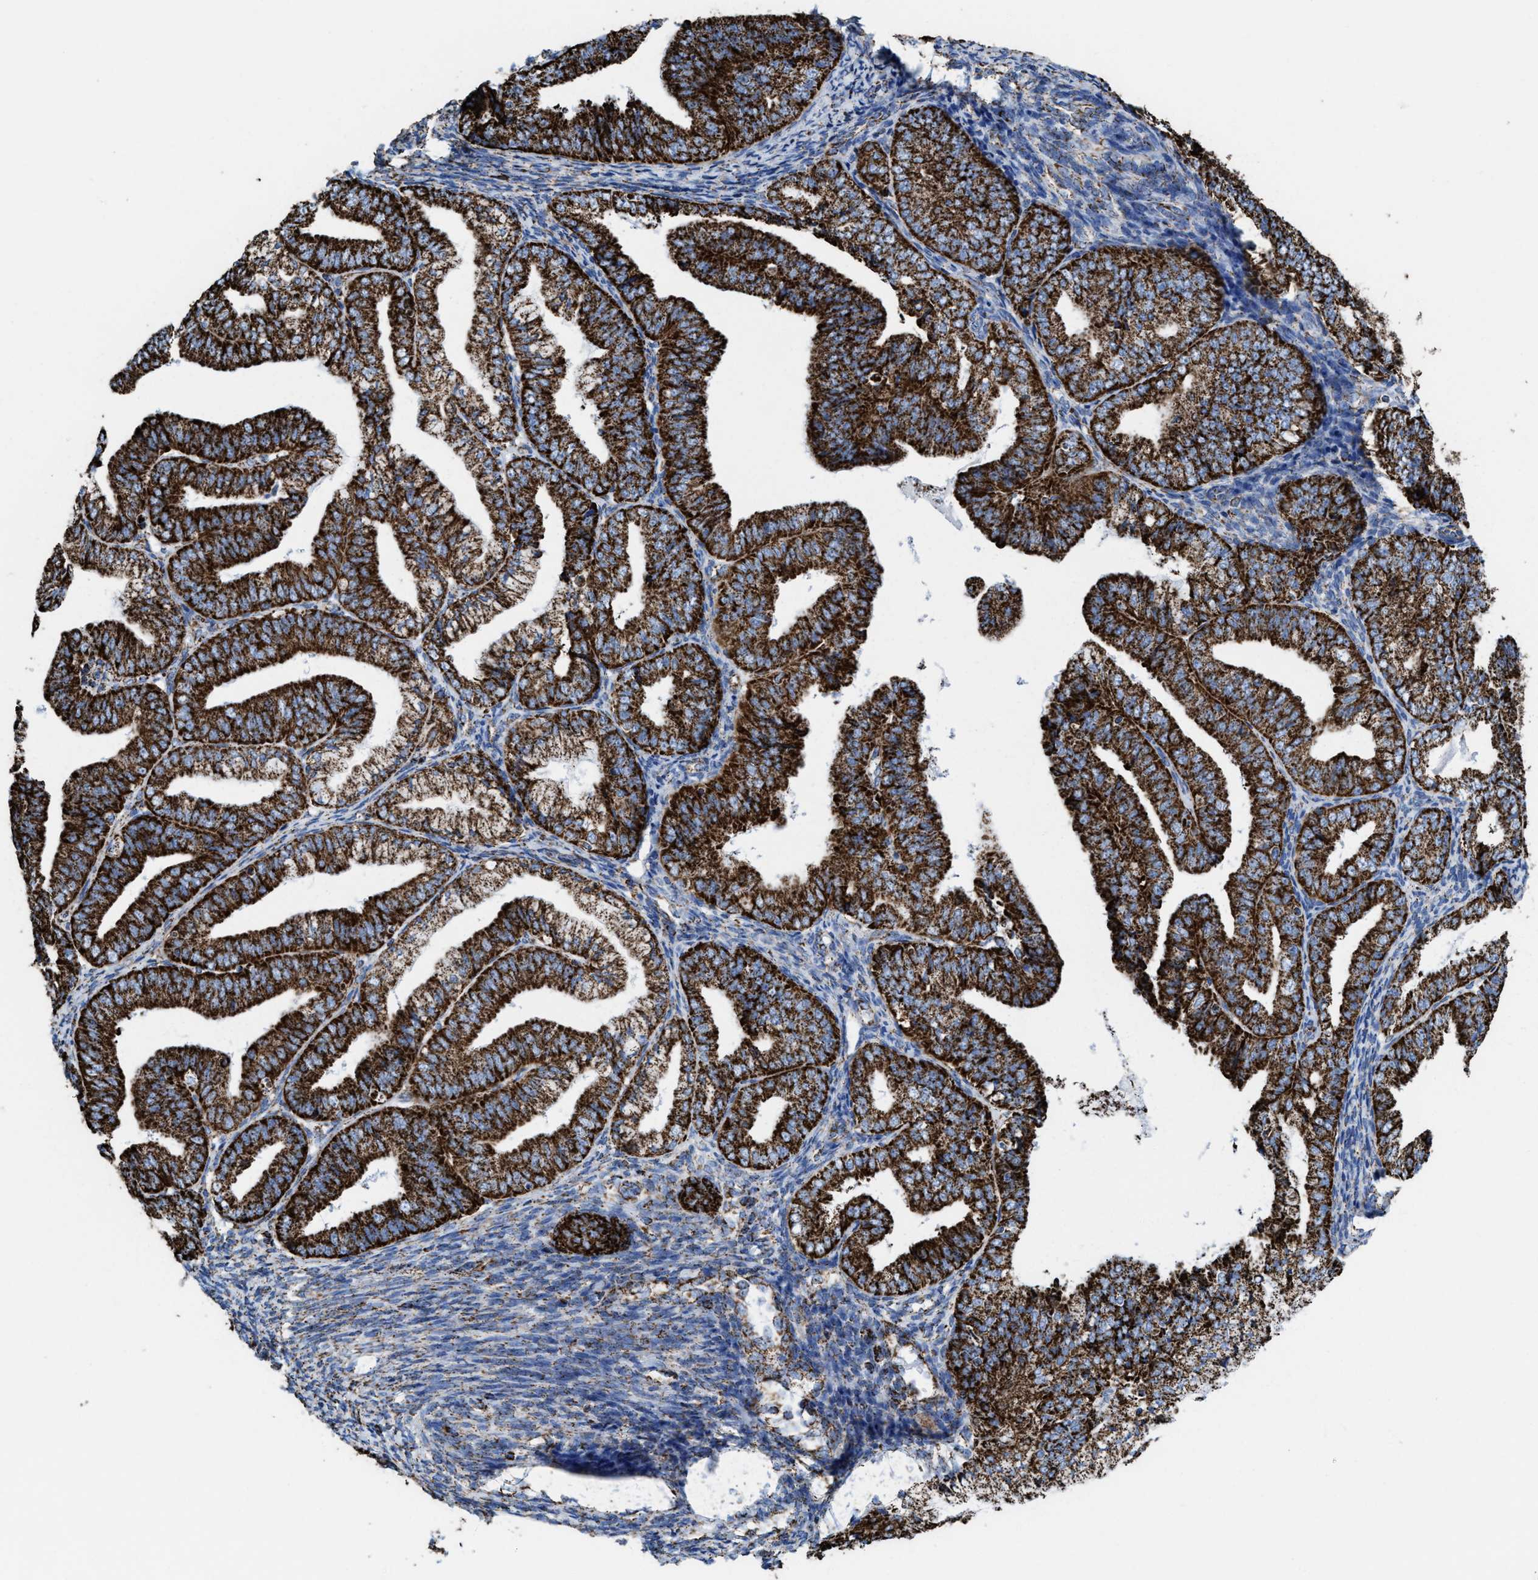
{"staining": {"intensity": "strong", "quantity": ">75%", "location": "cytoplasmic/membranous"}, "tissue": "endometrial cancer", "cell_type": "Tumor cells", "image_type": "cancer", "snomed": [{"axis": "morphology", "description": "Adenocarcinoma, NOS"}, {"axis": "topography", "description": "Endometrium"}], "caption": "This is an image of immunohistochemistry staining of endometrial cancer, which shows strong expression in the cytoplasmic/membranous of tumor cells.", "gene": "ECHS1", "patient": {"sex": "female", "age": 63}}